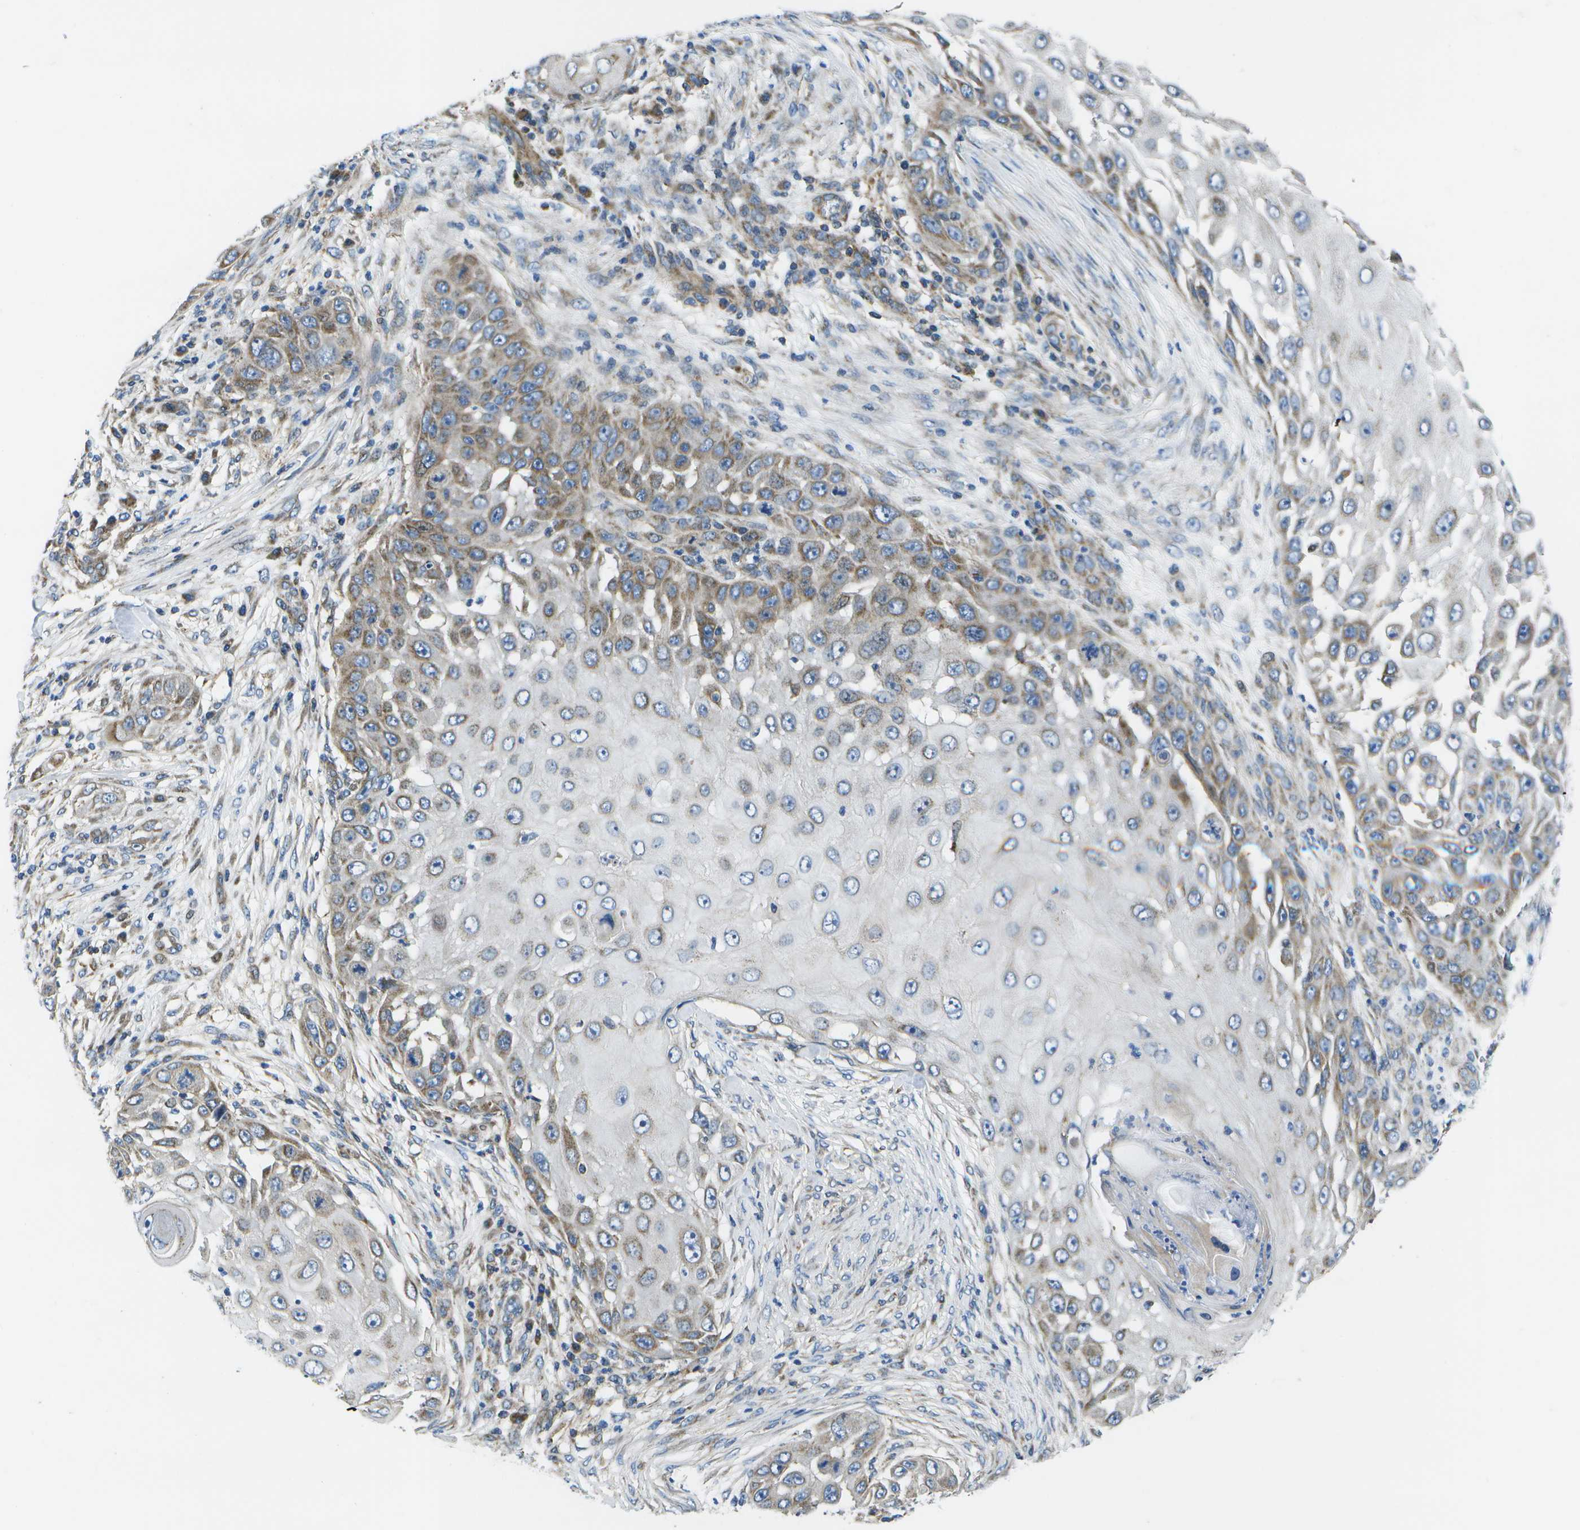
{"staining": {"intensity": "moderate", "quantity": "<25%", "location": "cytoplasmic/membranous"}, "tissue": "skin cancer", "cell_type": "Tumor cells", "image_type": "cancer", "snomed": [{"axis": "morphology", "description": "Squamous cell carcinoma, NOS"}, {"axis": "topography", "description": "Skin"}], "caption": "Moderate cytoplasmic/membranous protein staining is identified in about <25% of tumor cells in squamous cell carcinoma (skin).", "gene": "MVK", "patient": {"sex": "female", "age": 44}}